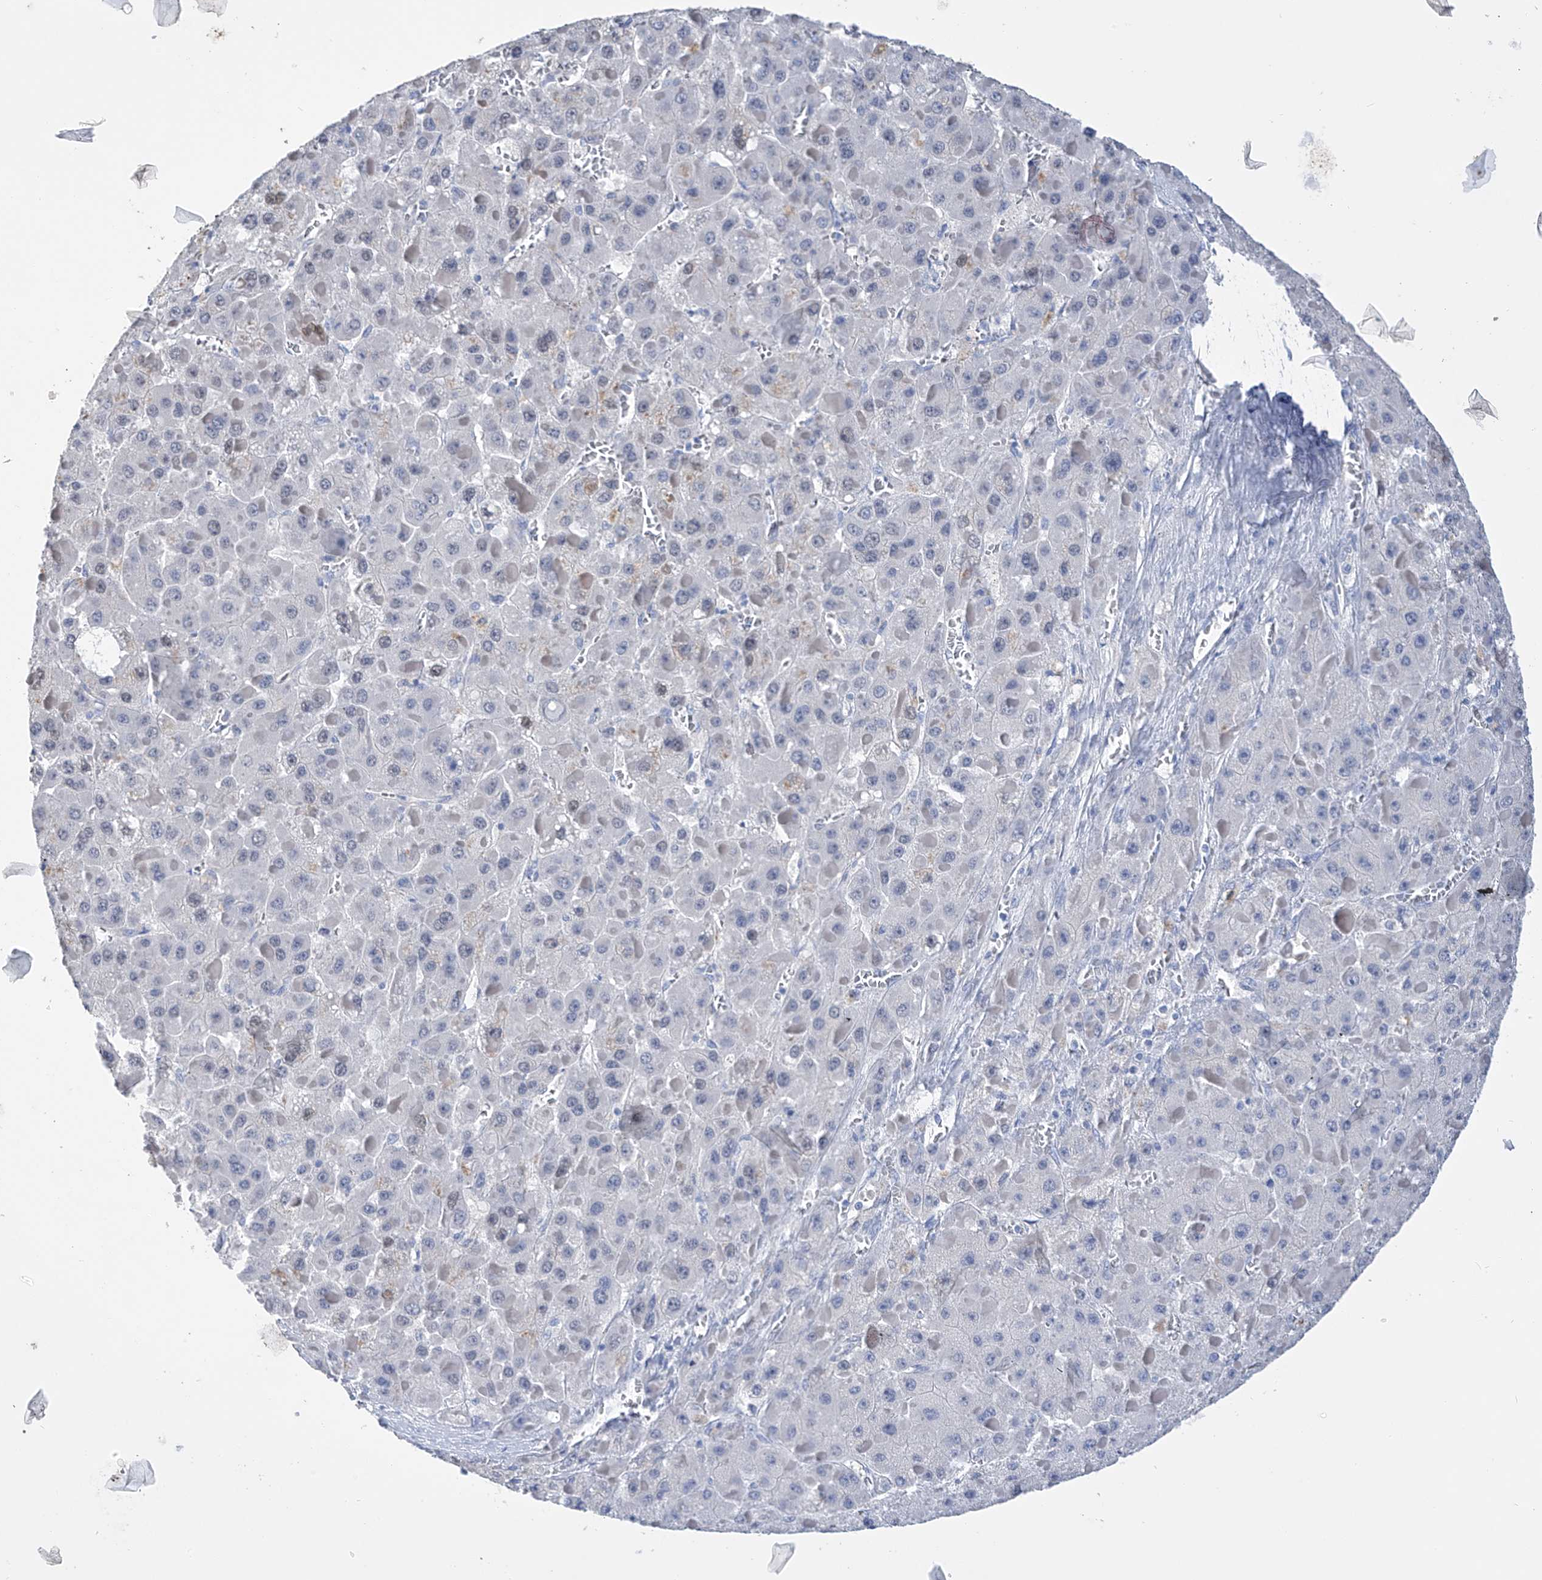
{"staining": {"intensity": "negative", "quantity": "none", "location": "none"}, "tissue": "liver cancer", "cell_type": "Tumor cells", "image_type": "cancer", "snomed": [{"axis": "morphology", "description": "Carcinoma, Hepatocellular, NOS"}, {"axis": "topography", "description": "Liver"}], "caption": "This is an immunohistochemistry (IHC) histopathology image of human liver cancer (hepatocellular carcinoma). There is no staining in tumor cells.", "gene": "ADRA1A", "patient": {"sex": "female", "age": 73}}